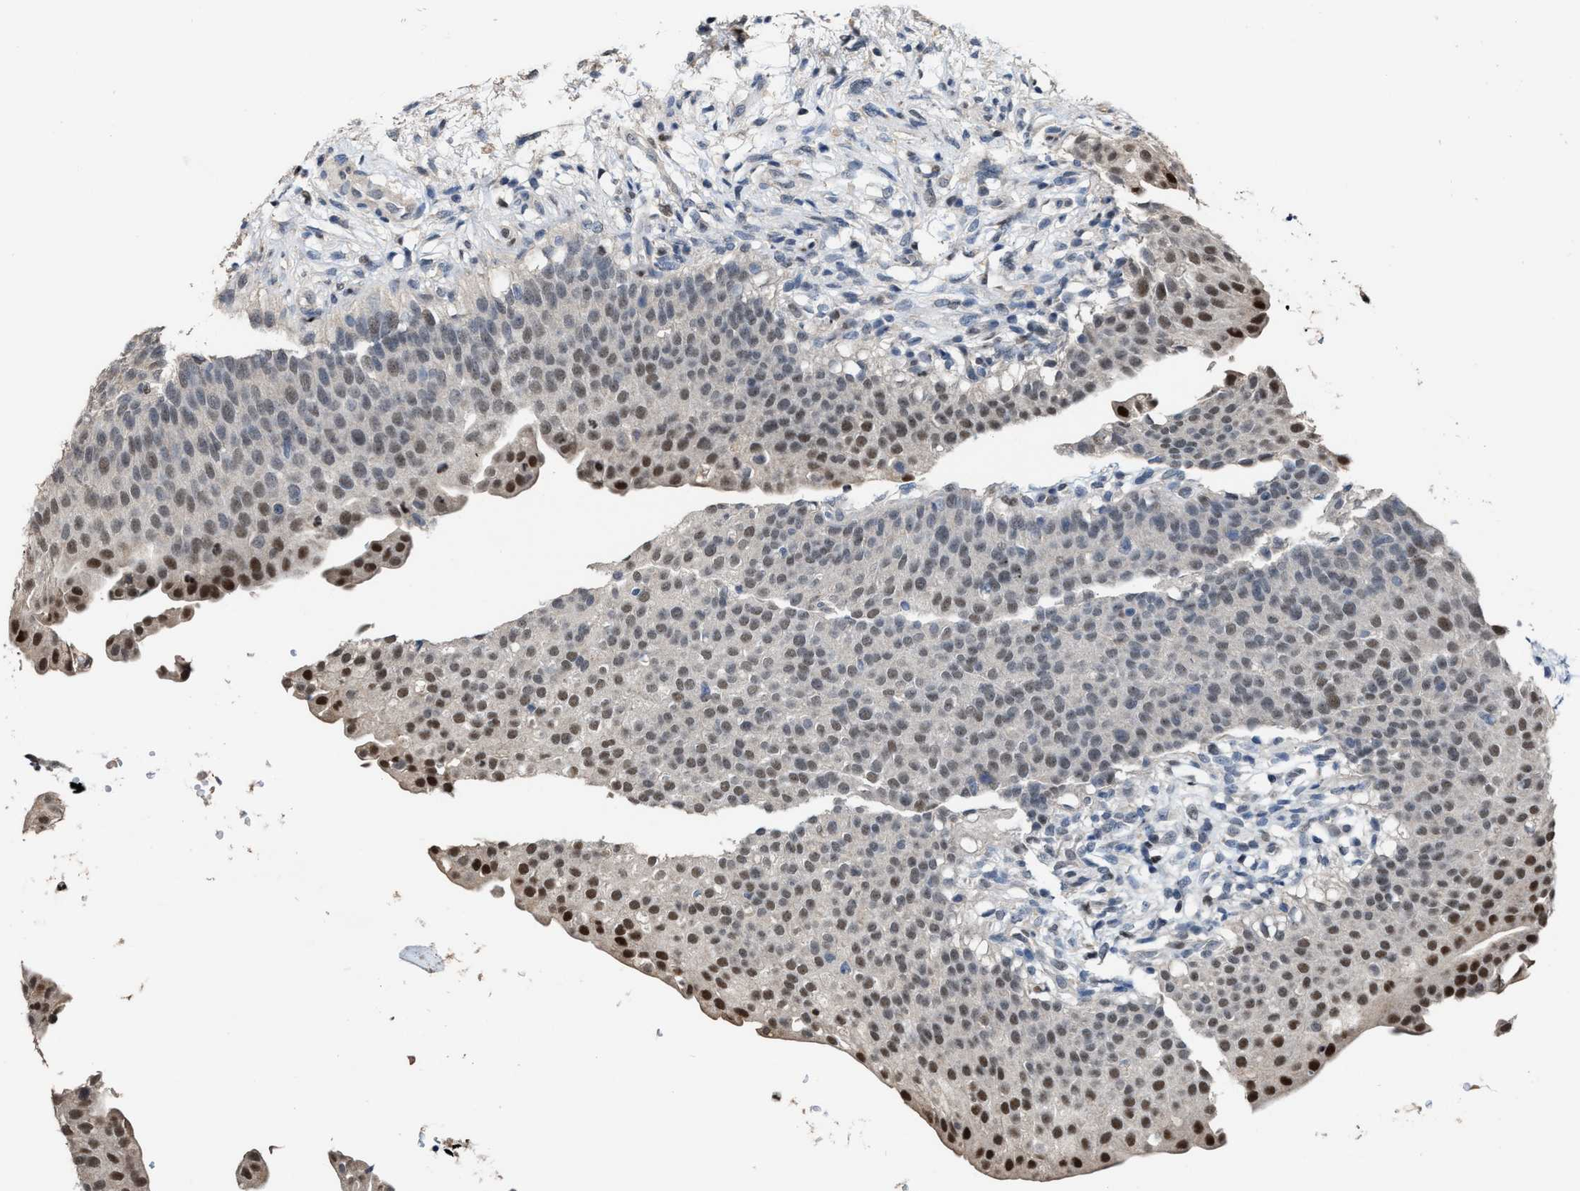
{"staining": {"intensity": "strong", "quantity": "<25%", "location": "nuclear"}, "tissue": "urinary bladder", "cell_type": "Urothelial cells", "image_type": "normal", "snomed": [{"axis": "morphology", "description": "Normal tissue, NOS"}, {"axis": "topography", "description": "Urinary bladder"}], "caption": "Urothelial cells exhibit medium levels of strong nuclear positivity in approximately <25% of cells in benign urinary bladder.", "gene": "ZNF20", "patient": {"sex": "female", "age": 60}}